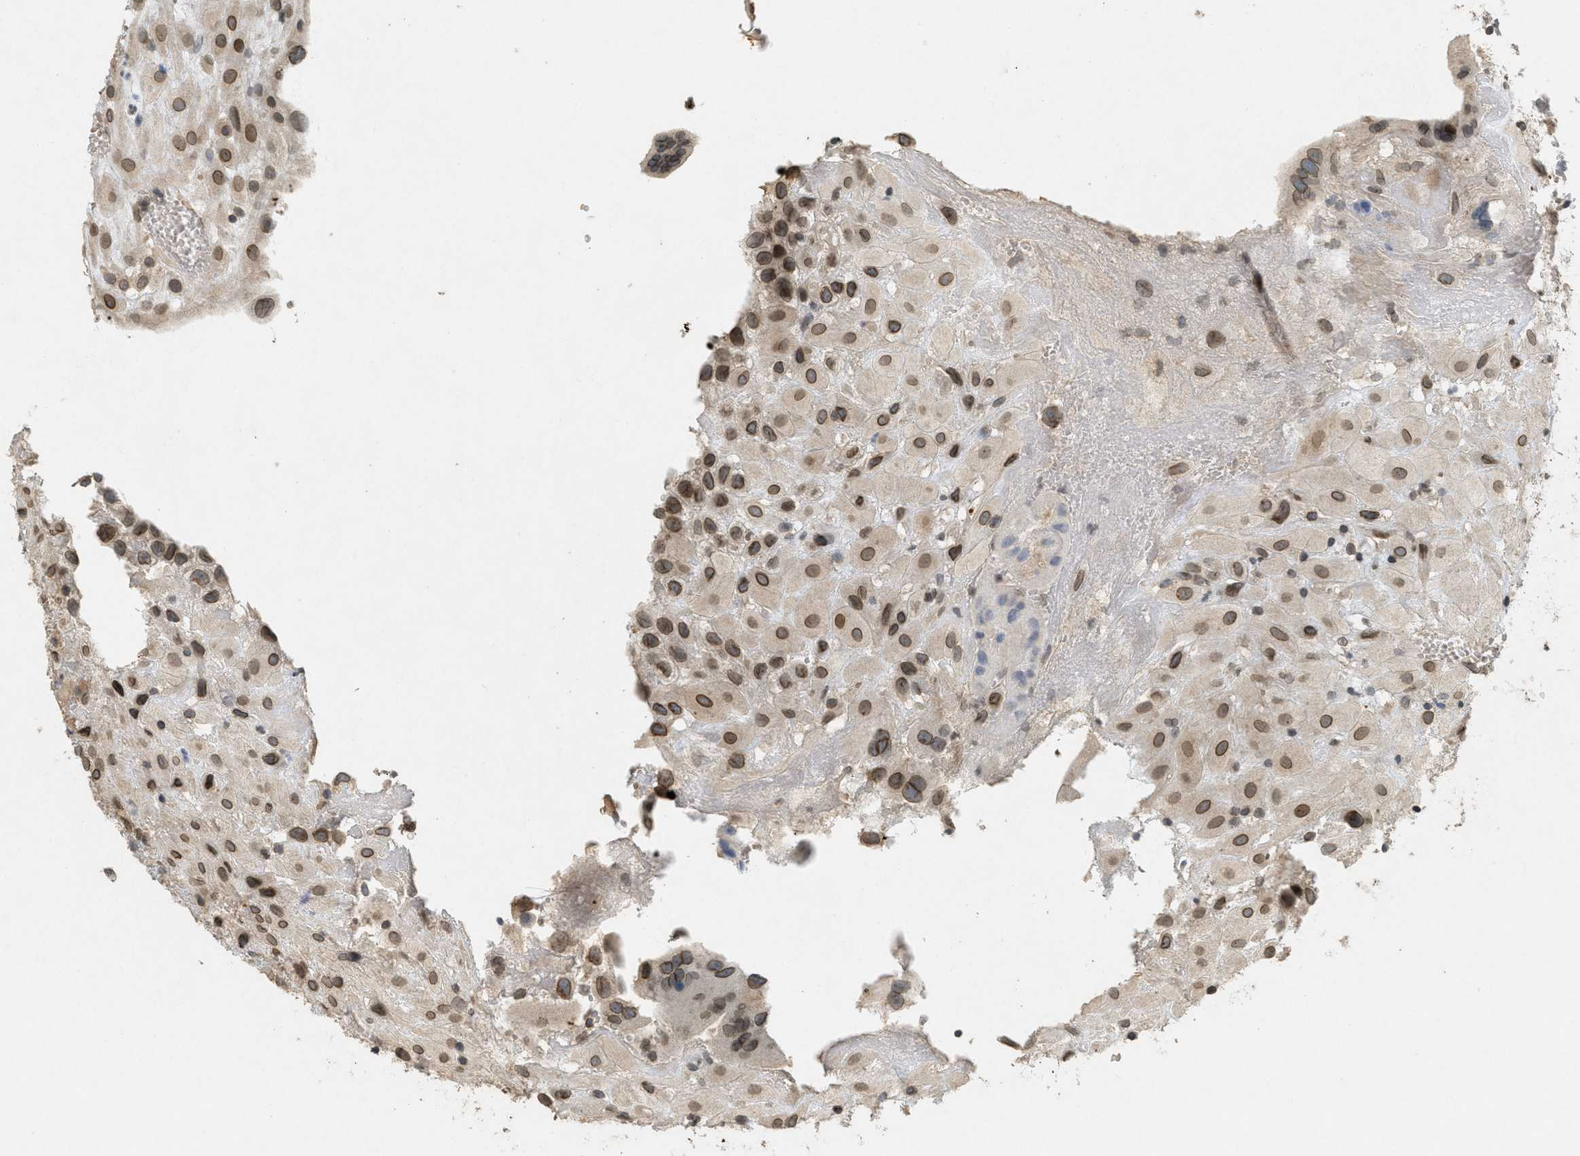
{"staining": {"intensity": "moderate", "quantity": ">75%", "location": "cytoplasmic/membranous,nuclear"}, "tissue": "placenta", "cell_type": "Decidual cells", "image_type": "normal", "snomed": [{"axis": "morphology", "description": "Normal tissue, NOS"}, {"axis": "topography", "description": "Placenta"}], "caption": "Moderate cytoplasmic/membranous,nuclear protein staining is identified in approximately >75% of decidual cells in placenta.", "gene": "ABHD6", "patient": {"sex": "female", "age": 18}}